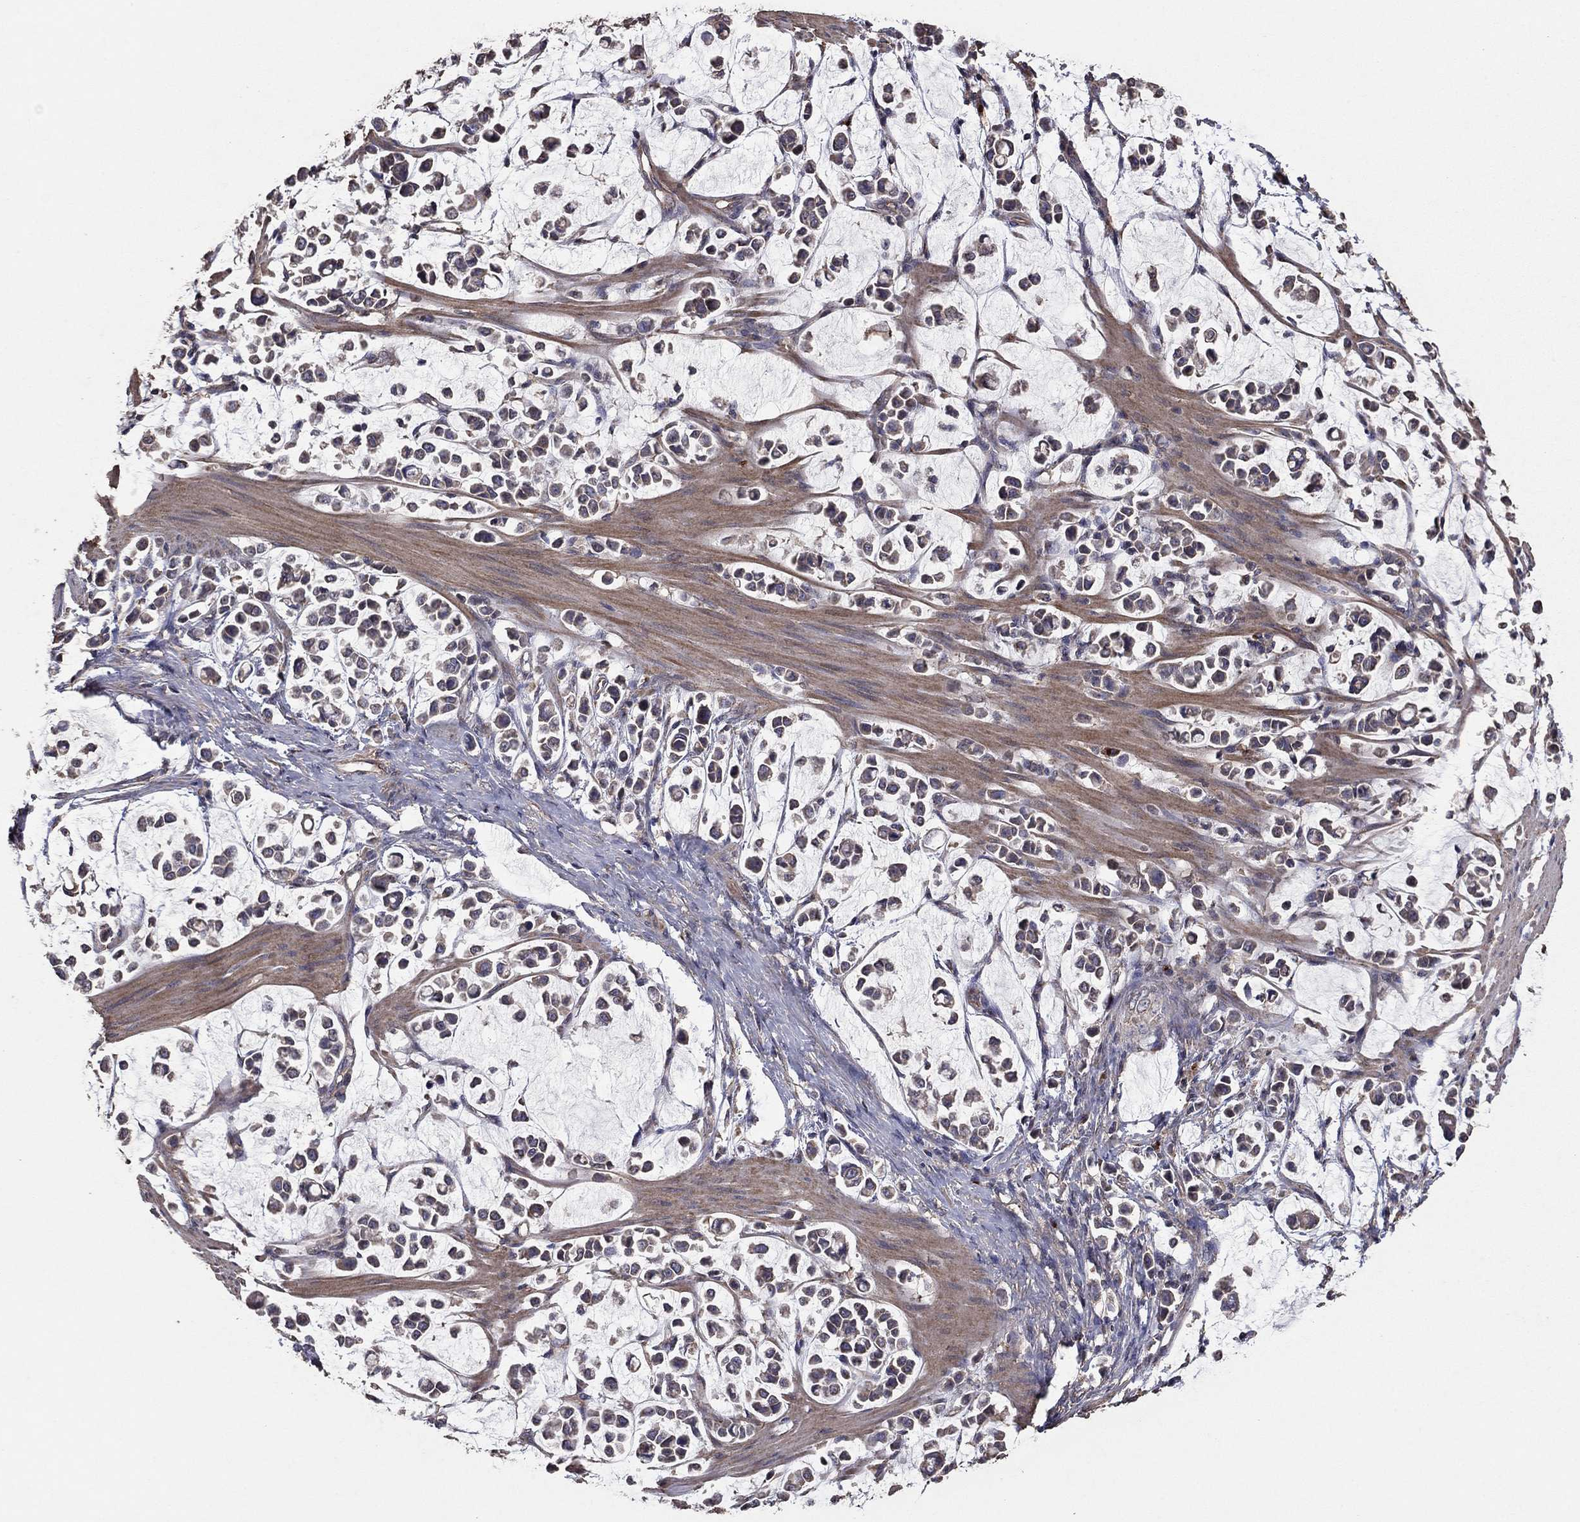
{"staining": {"intensity": "negative", "quantity": "none", "location": "none"}, "tissue": "stomach cancer", "cell_type": "Tumor cells", "image_type": "cancer", "snomed": [{"axis": "morphology", "description": "Adenocarcinoma, NOS"}, {"axis": "topography", "description": "Stomach"}], "caption": "Tumor cells are negative for protein expression in human stomach cancer.", "gene": "FLT4", "patient": {"sex": "male", "age": 82}}